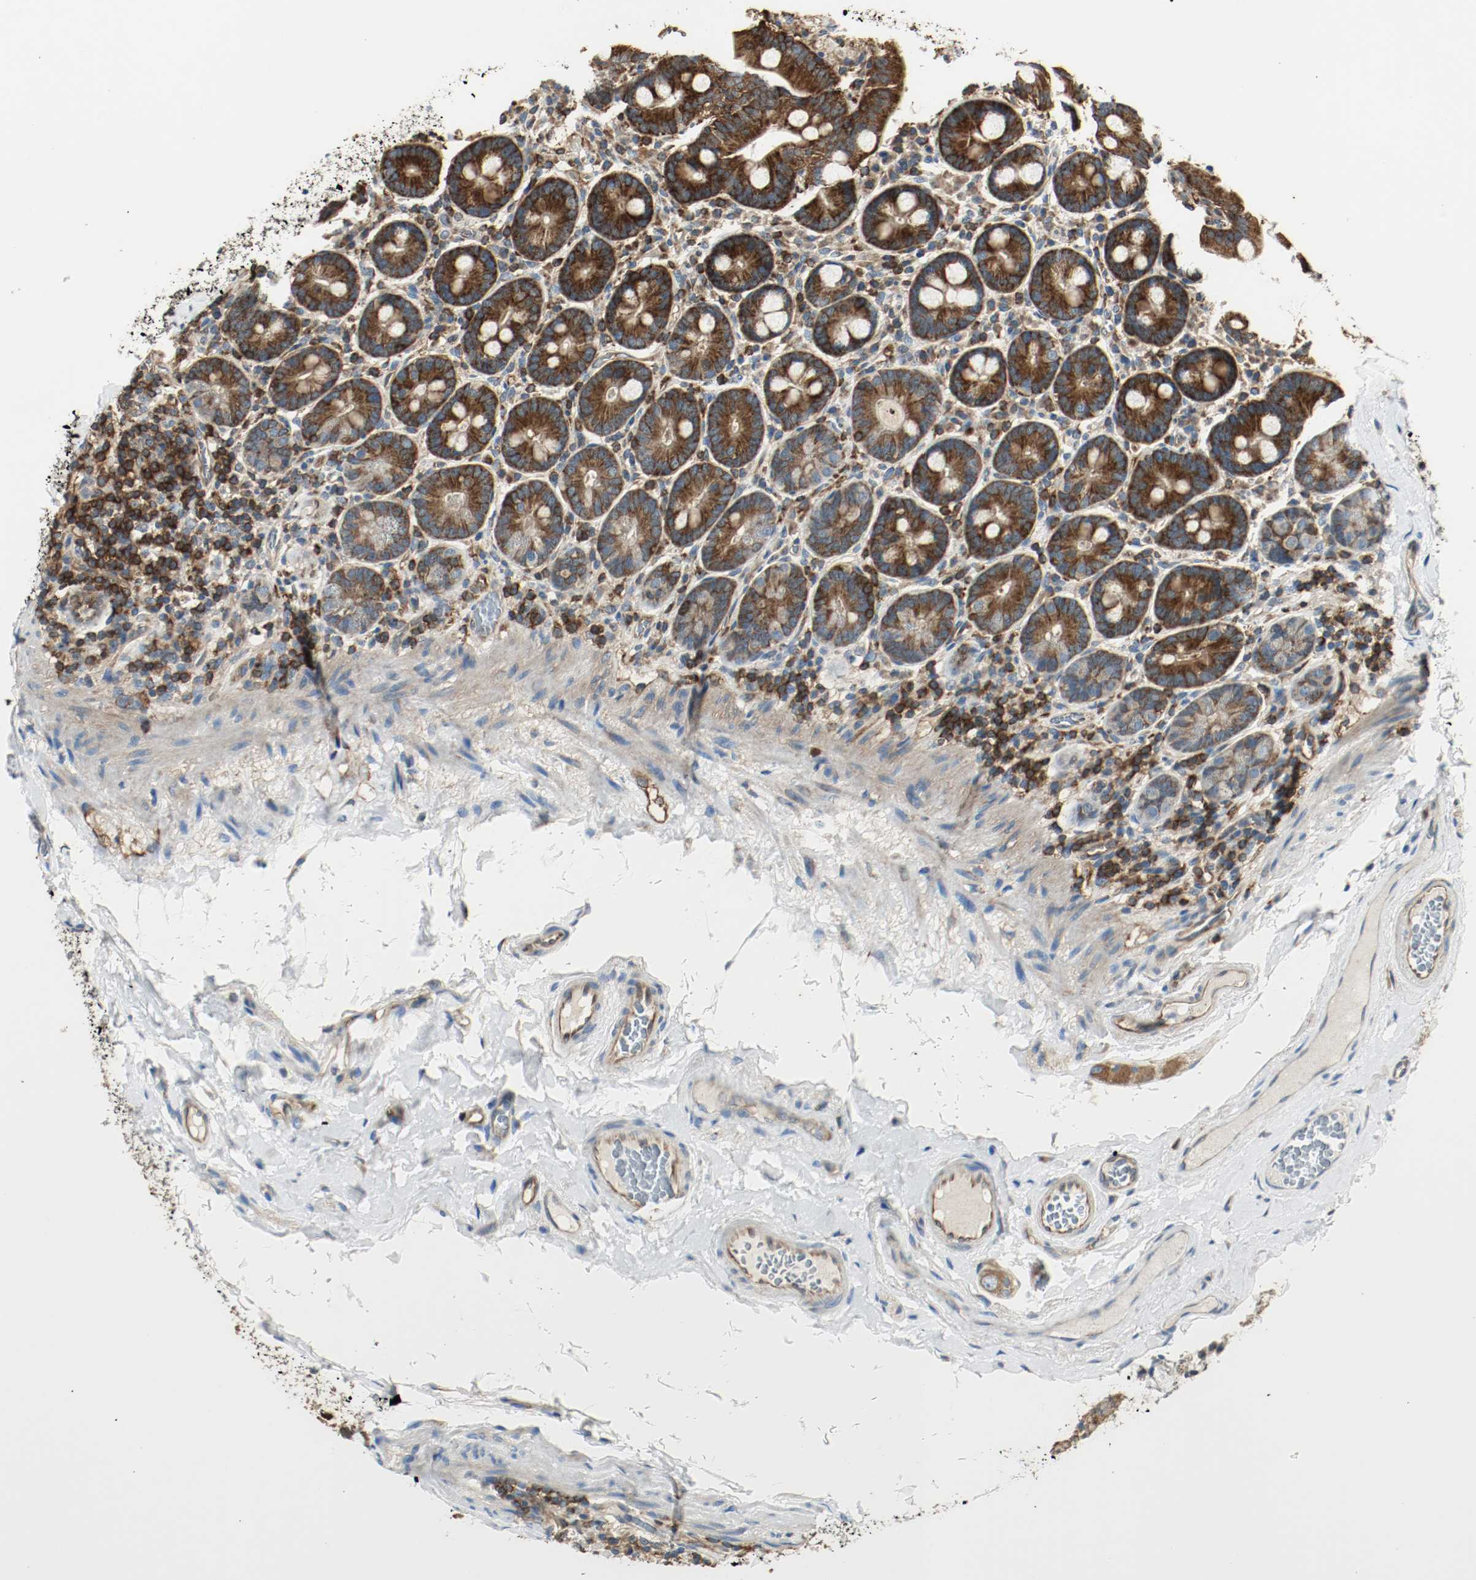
{"staining": {"intensity": "strong", "quantity": ">75%", "location": "cytoplasmic/membranous"}, "tissue": "duodenum", "cell_type": "Glandular cells", "image_type": "normal", "snomed": [{"axis": "morphology", "description": "Normal tissue, NOS"}, {"axis": "topography", "description": "Duodenum"}], "caption": "Duodenum stained for a protein shows strong cytoplasmic/membranous positivity in glandular cells. Using DAB (3,3'-diaminobenzidine) (brown) and hematoxylin (blue) stains, captured at high magnification using brightfield microscopy.", "gene": "PLCG1", "patient": {"sex": "male", "age": 66}}